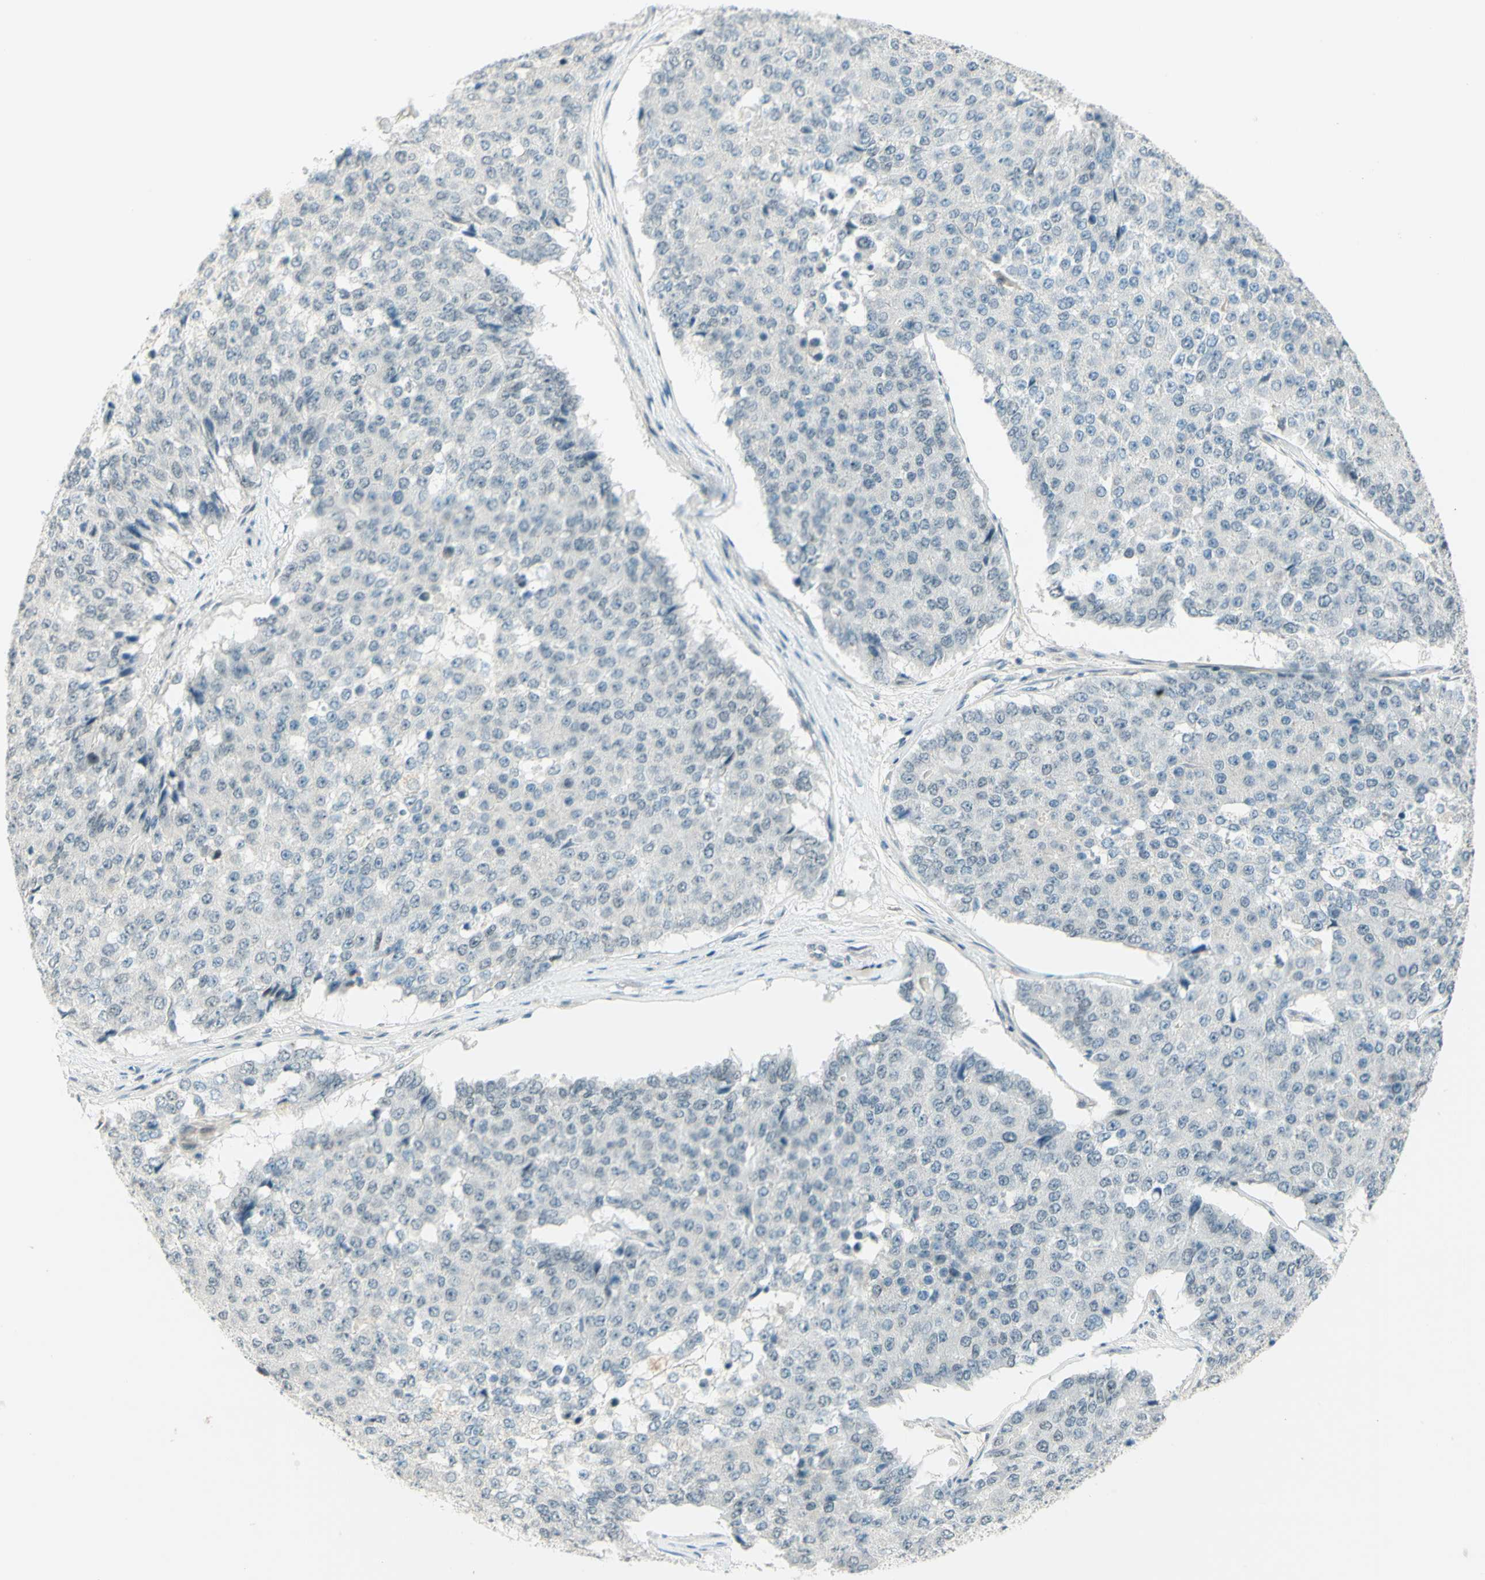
{"staining": {"intensity": "negative", "quantity": "none", "location": "none"}, "tissue": "pancreatic cancer", "cell_type": "Tumor cells", "image_type": "cancer", "snomed": [{"axis": "morphology", "description": "Adenocarcinoma, NOS"}, {"axis": "topography", "description": "Pancreas"}], "caption": "This is an immunohistochemistry histopathology image of pancreatic adenocarcinoma. There is no positivity in tumor cells.", "gene": "JPH1", "patient": {"sex": "male", "age": 50}}